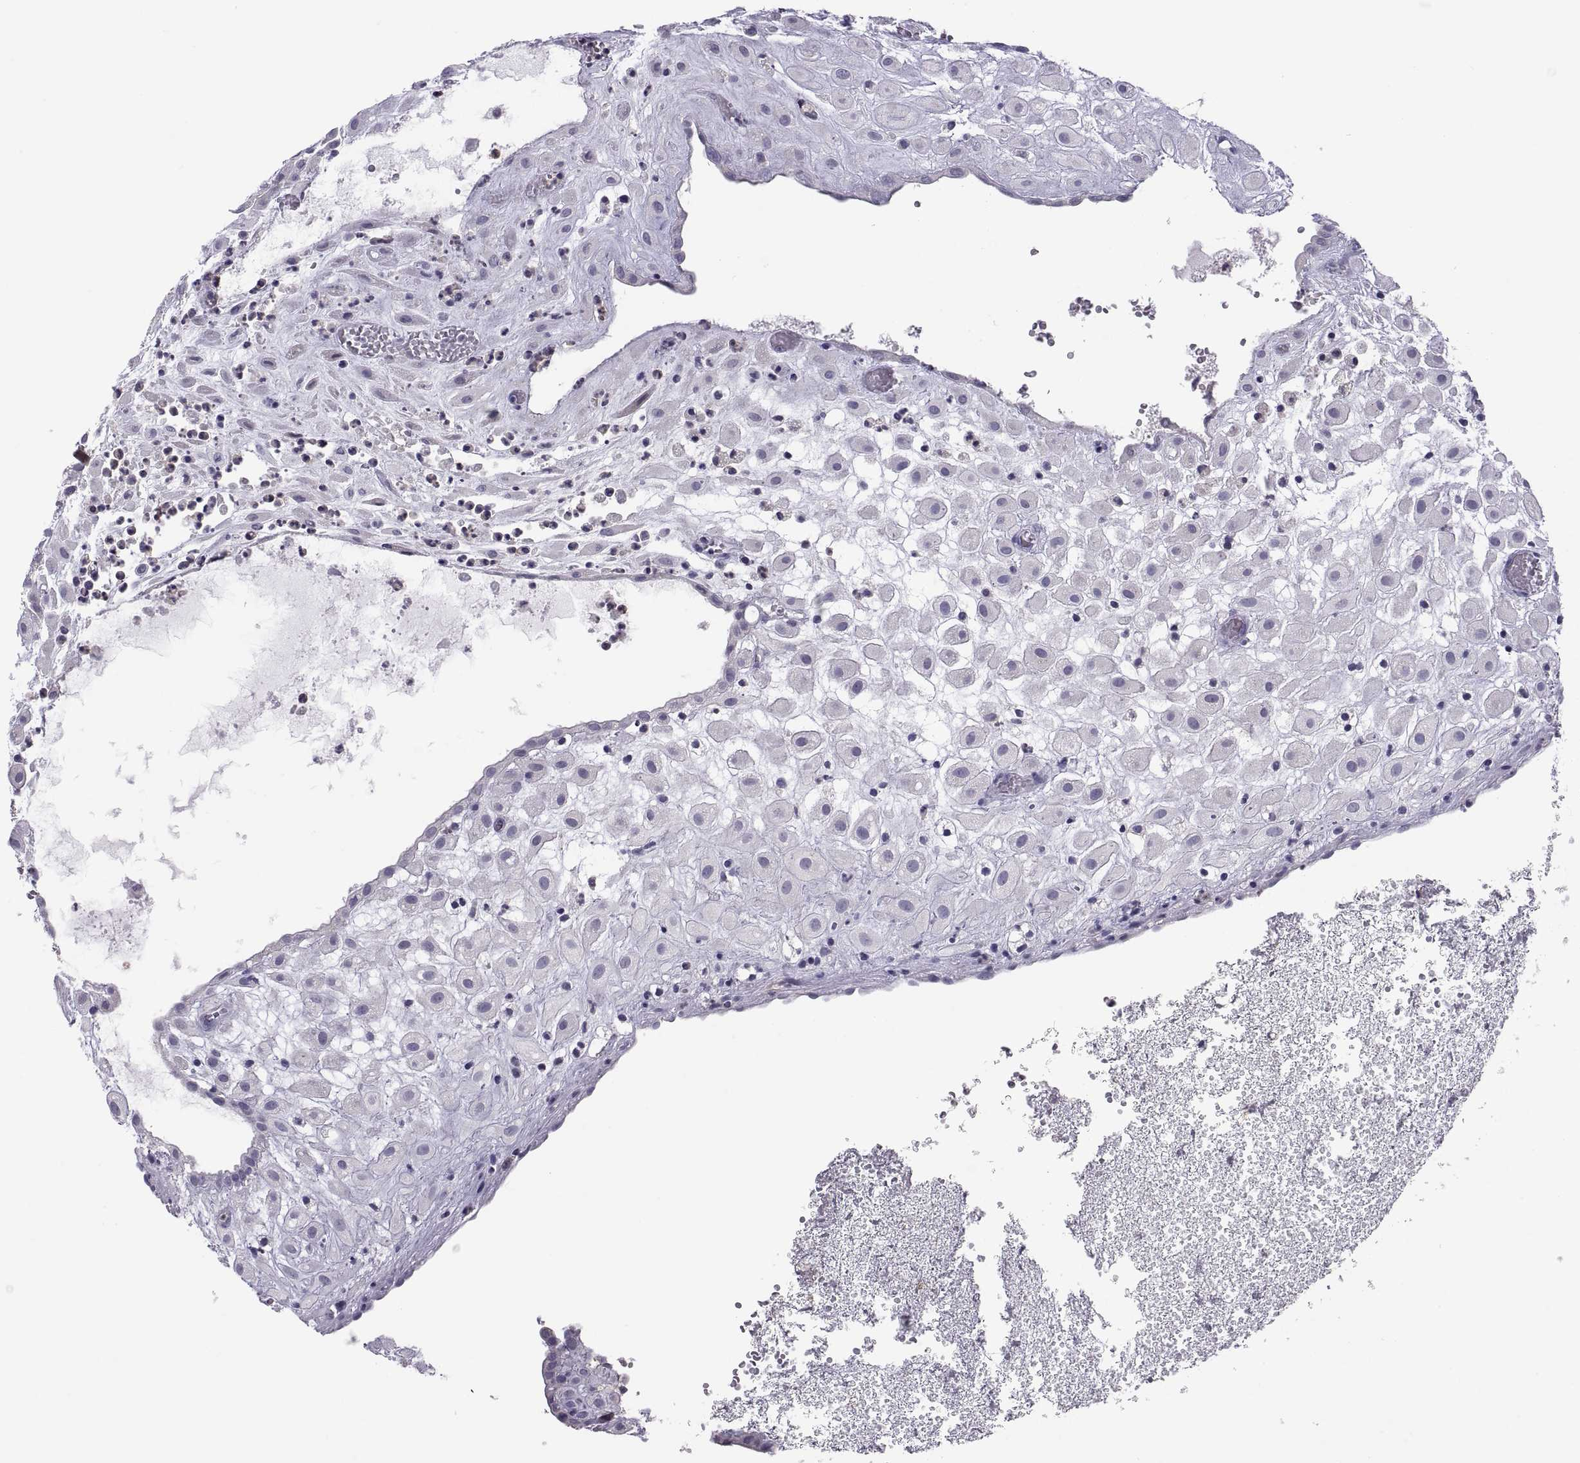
{"staining": {"intensity": "negative", "quantity": "none", "location": "none"}, "tissue": "placenta", "cell_type": "Decidual cells", "image_type": "normal", "snomed": [{"axis": "morphology", "description": "Normal tissue, NOS"}, {"axis": "topography", "description": "Placenta"}], "caption": "Immunohistochemical staining of unremarkable placenta displays no significant positivity in decidual cells.", "gene": "RGS19", "patient": {"sex": "female", "age": 24}}